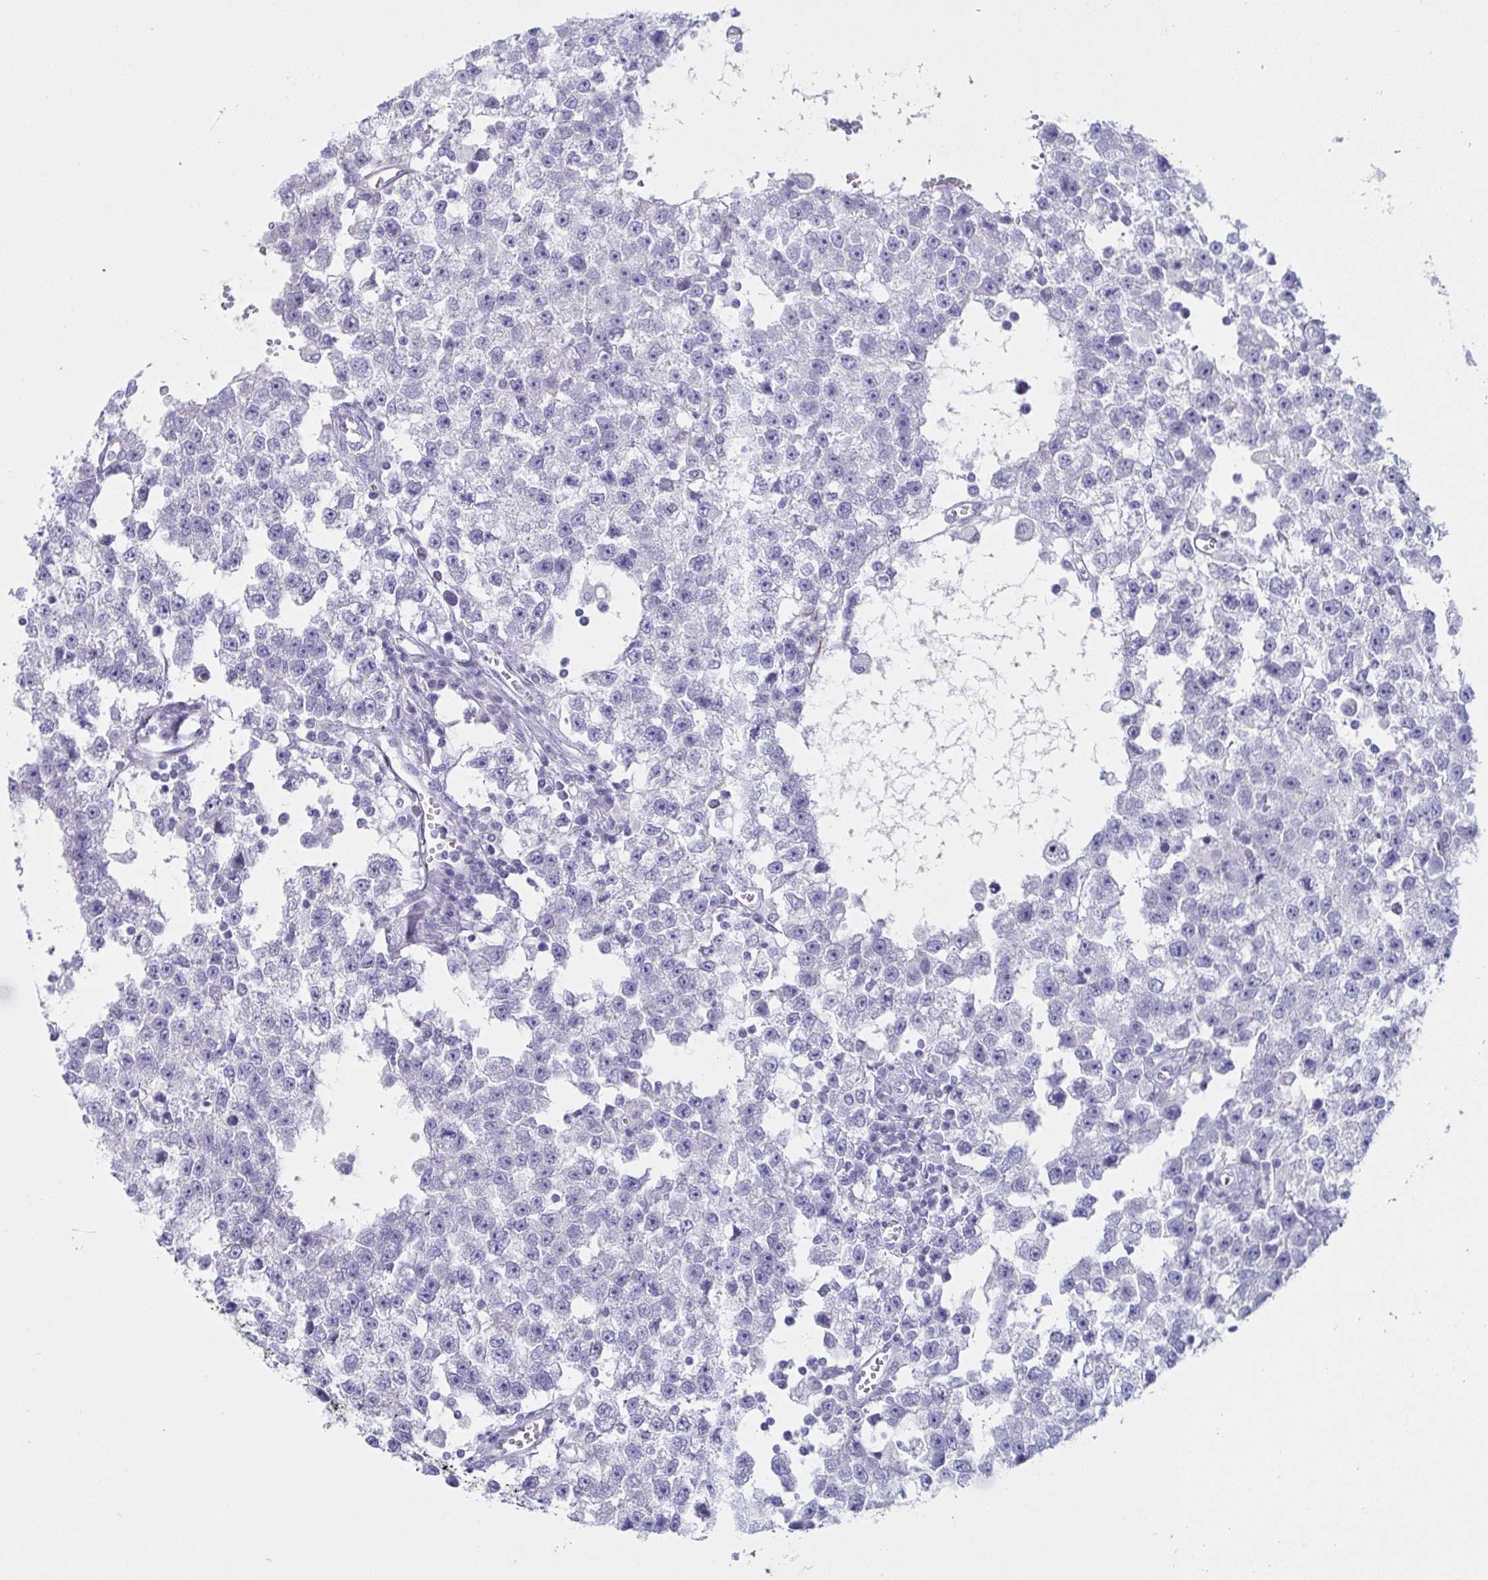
{"staining": {"intensity": "negative", "quantity": "none", "location": "none"}, "tissue": "testis cancer", "cell_type": "Tumor cells", "image_type": "cancer", "snomed": [{"axis": "morphology", "description": "Seminoma, NOS"}, {"axis": "topography", "description": "Testis"}], "caption": "Immunohistochemistry micrograph of human seminoma (testis) stained for a protein (brown), which exhibits no staining in tumor cells.", "gene": "PRR27", "patient": {"sex": "male", "age": 34}}